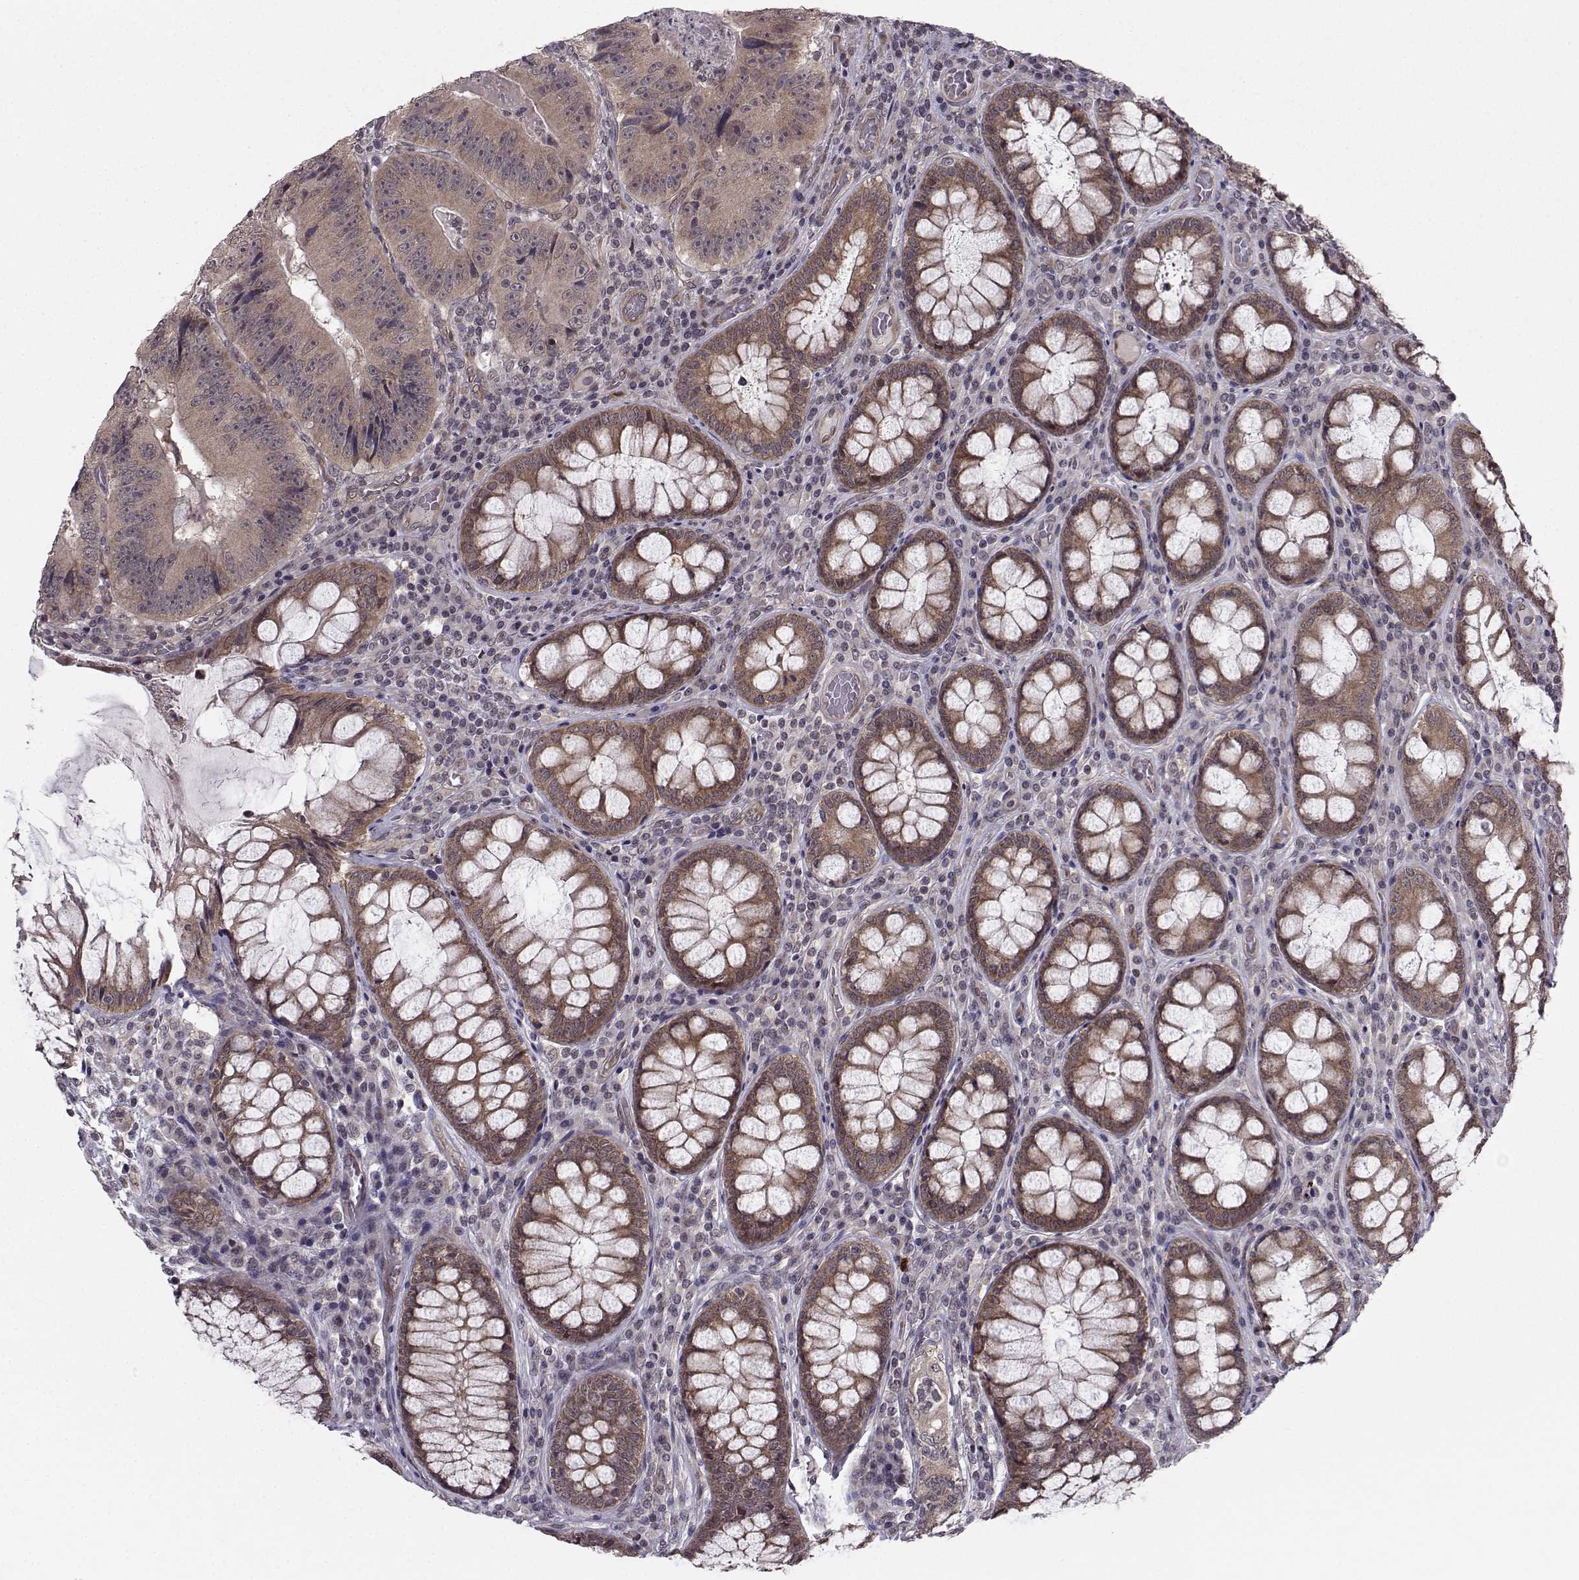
{"staining": {"intensity": "weak", "quantity": ">75%", "location": "cytoplasmic/membranous"}, "tissue": "colorectal cancer", "cell_type": "Tumor cells", "image_type": "cancer", "snomed": [{"axis": "morphology", "description": "Adenocarcinoma, NOS"}, {"axis": "topography", "description": "Colon"}], "caption": "This image displays immunohistochemistry (IHC) staining of human colorectal cancer, with low weak cytoplasmic/membranous staining in approximately >75% of tumor cells.", "gene": "PKN2", "patient": {"sex": "female", "age": 86}}